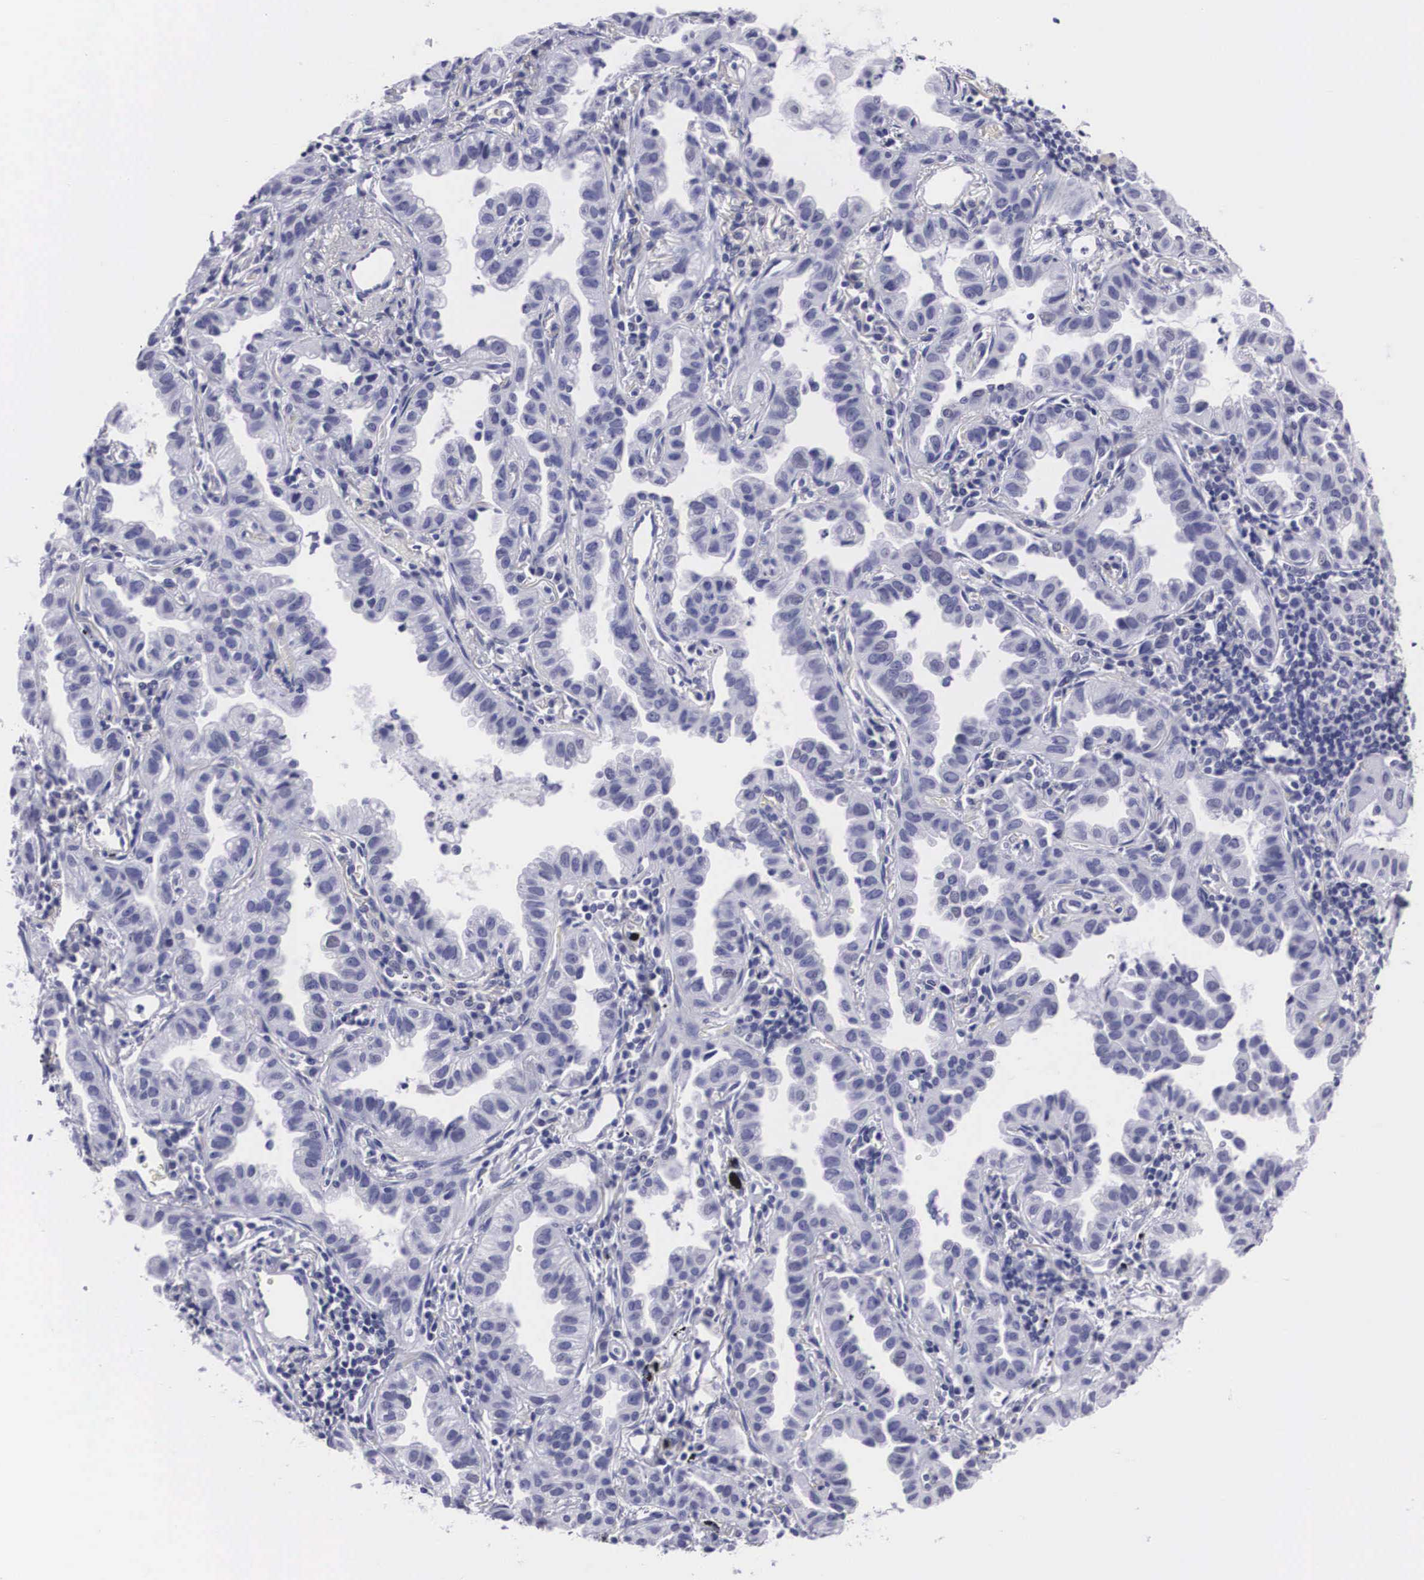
{"staining": {"intensity": "negative", "quantity": "none", "location": "none"}, "tissue": "lung cancer", "cell_type": "Tumor cells", "image_type": "cancer", "snomed": [{"axis": "morphology", "description": "Adenocarcinoma, NOS"}, {"axis": "topography", "description": "Lung"}], "caption": "An image of human adenocarcinoma (lung) is negative for staining in tumor cells. (DAB (3,3'-diaminobenzidine) IHC with hematoxylin counter stain).", "gene": "C22orf31", "patient": {"sex": "female", "age": 50}}